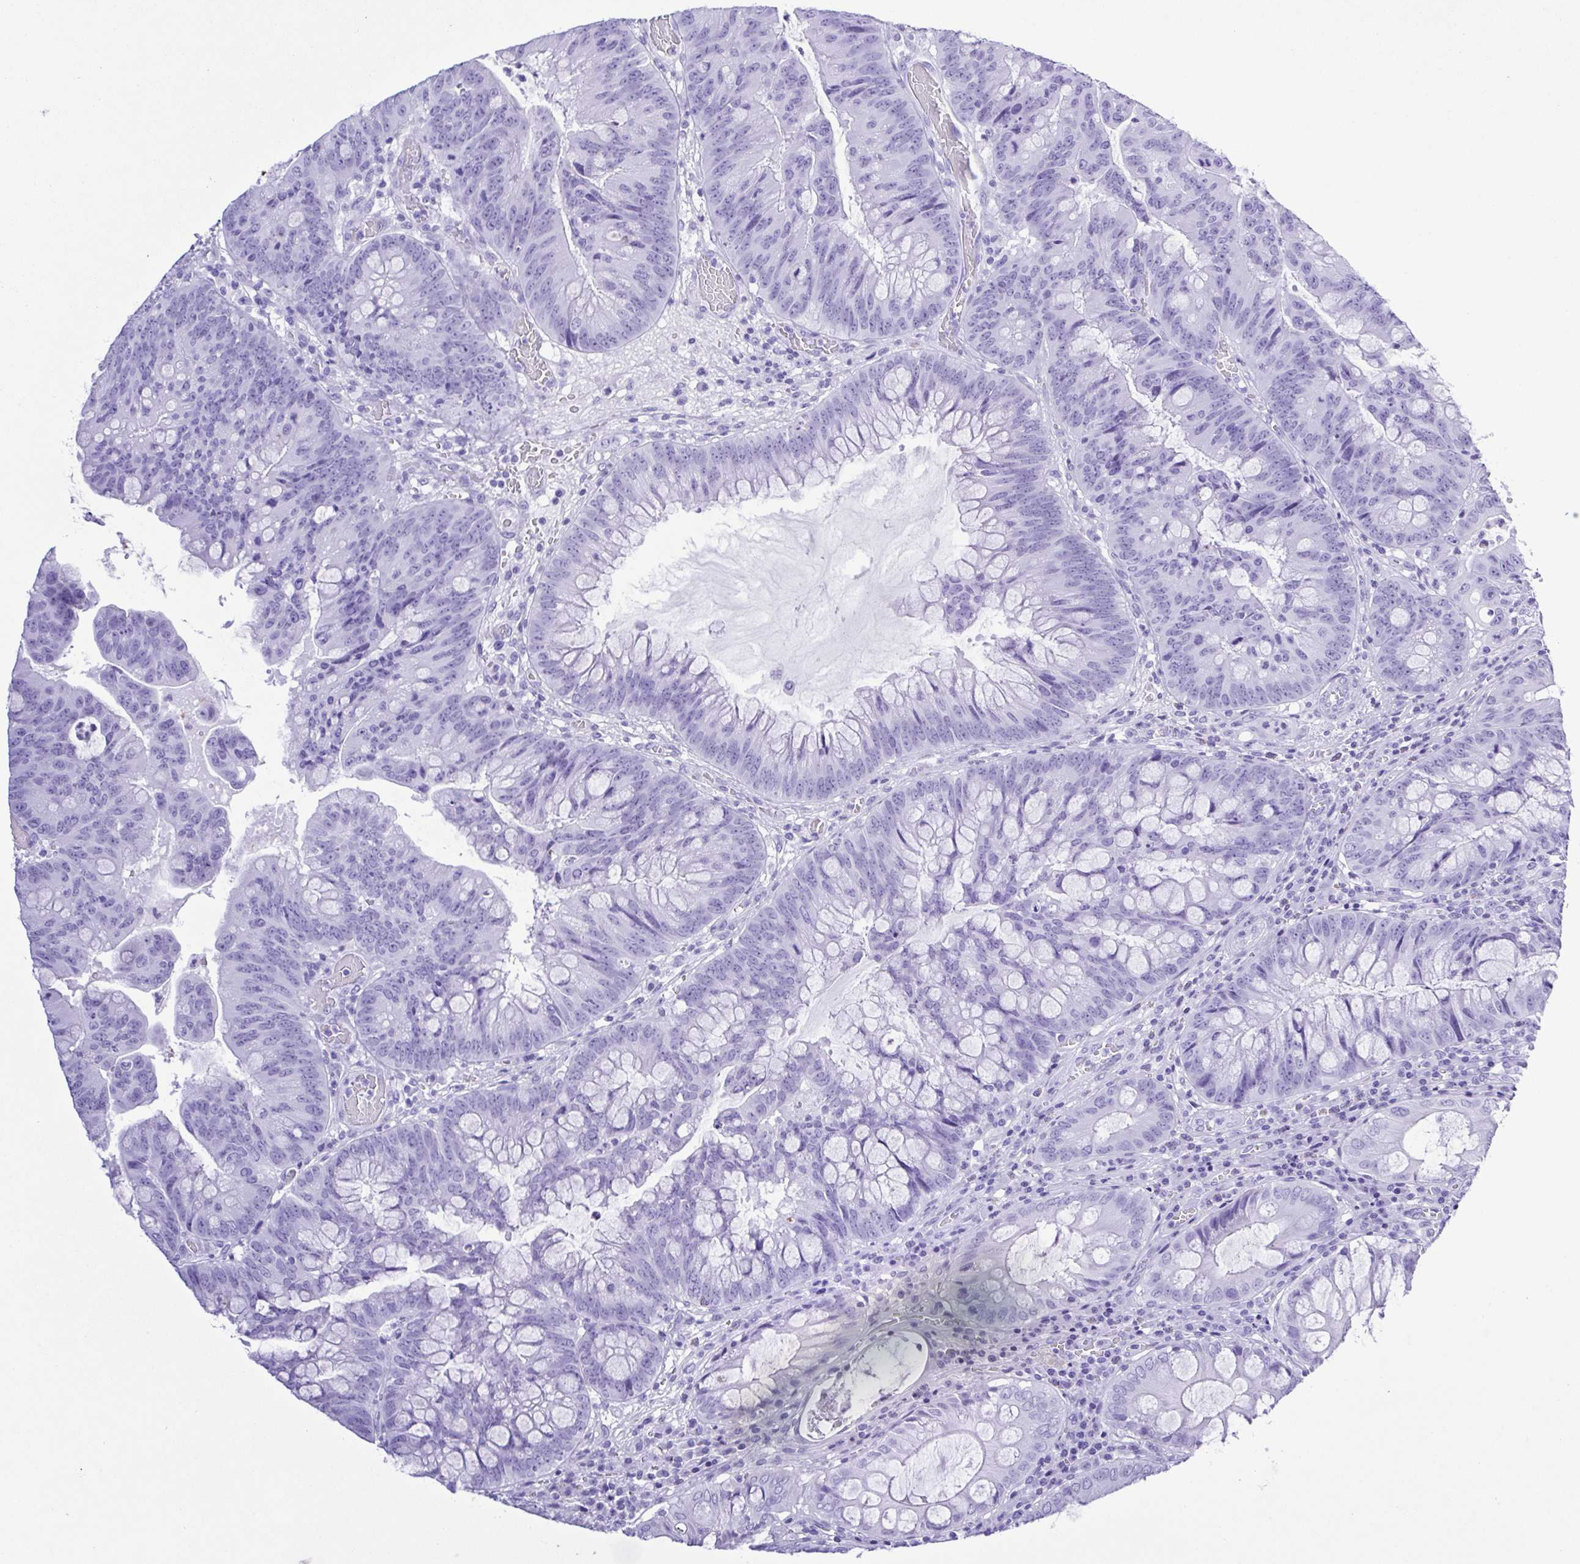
{"staining": {"intensity": "negative", "quantity": "none", "location": "none"}, "tissue": "colorectal cancer", "cell_type": "Tumor cells", "image_type": "cancer", "snomed": [{"axis": "morphology", "description": "Adenocarcinoma, NOS"}, {"axis": "topography", "description": "Colon"}], "caption": "Immunohistochemistry (IHC) of human colorectal cancer reveals no positivity in tumor cells. Nuclei are stained in blue.", "gene": "SYT1", "patient": {"sex": "male", "age": 62}}